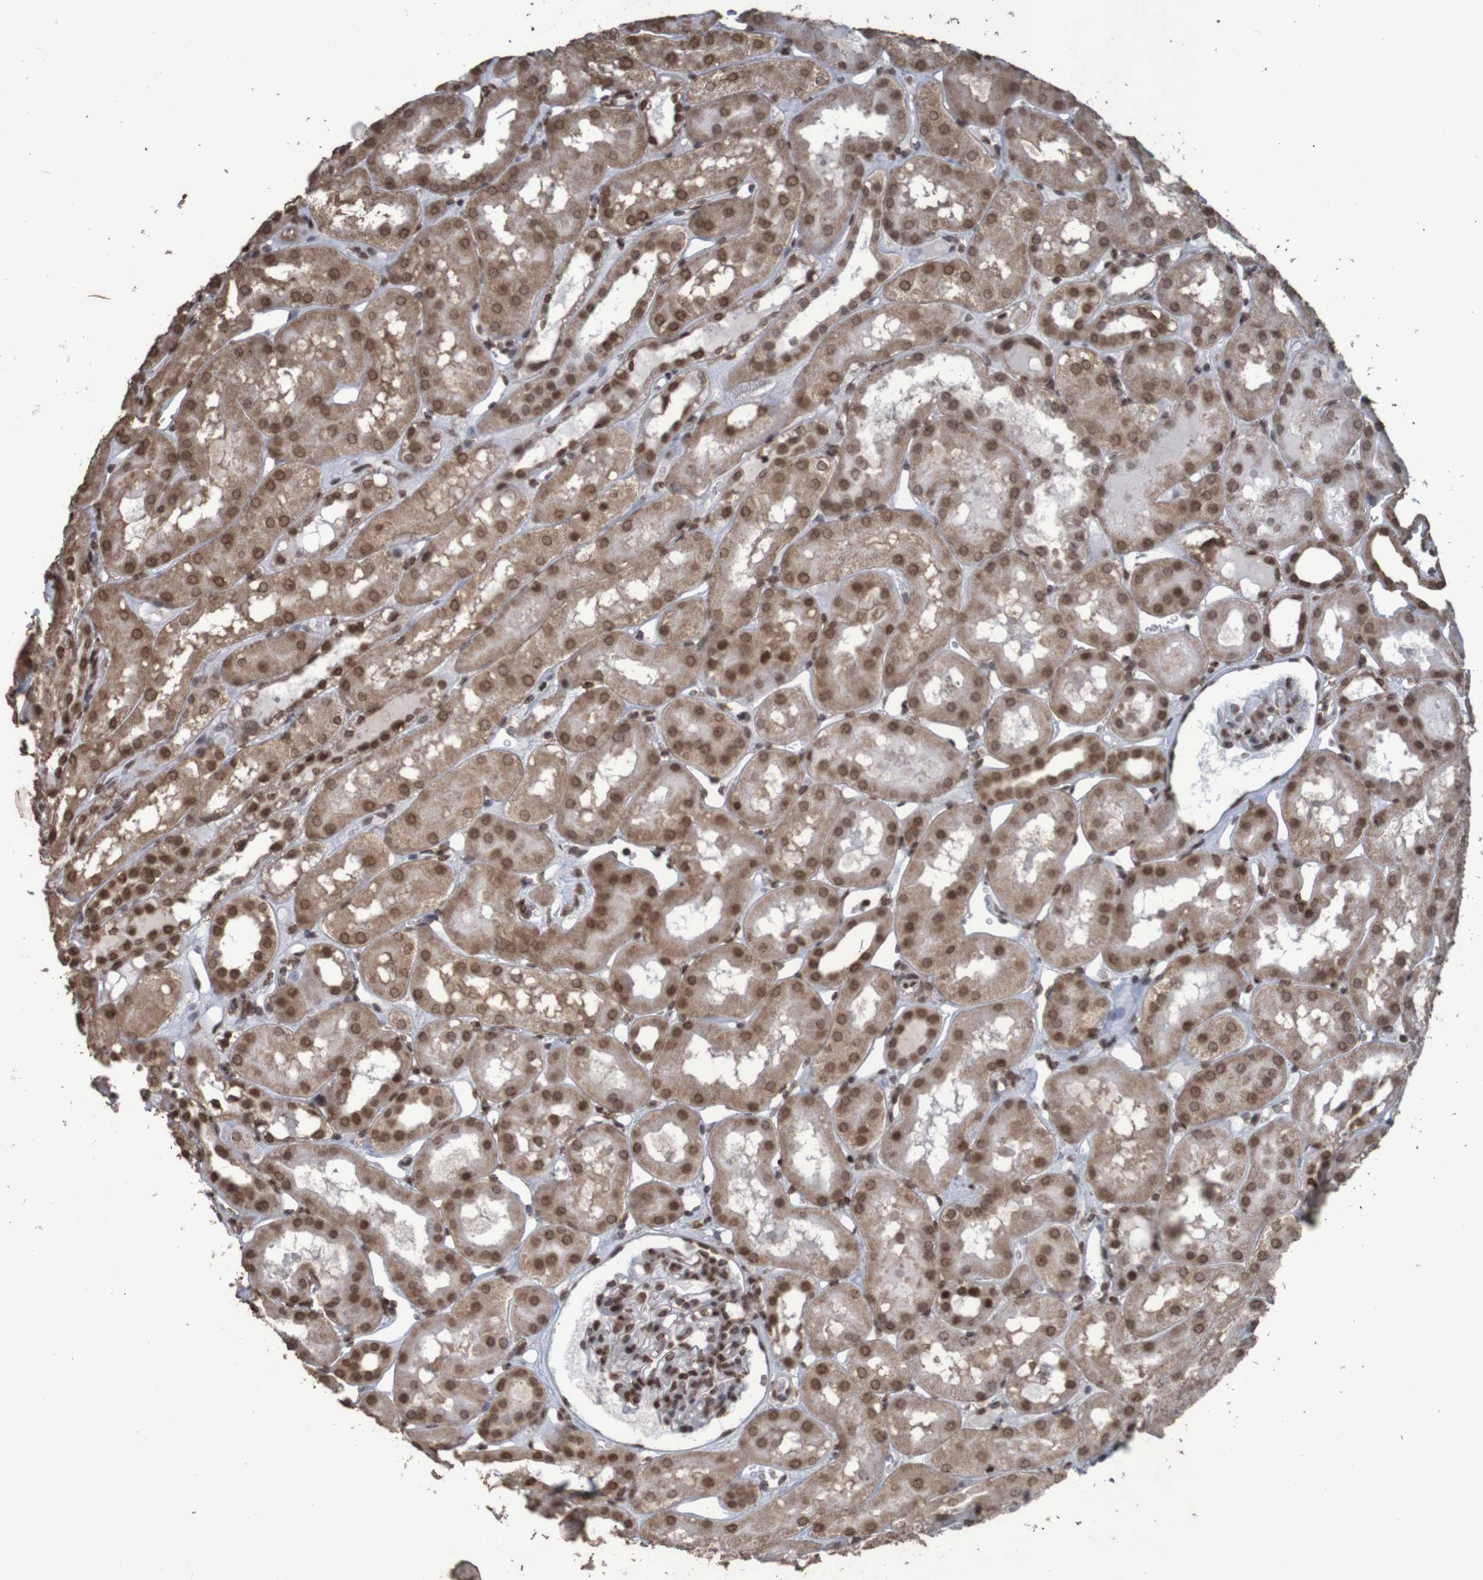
{"staining": {"intensity": "moderate", "quantity": ">75%", "location": "cytoplasmic/membranous,nuclear"}, "tissue": "kidney", "cell_type": "Cells in glomeruli", "image_type": "normal", "snomed": [{"axis": "morphology", "description": "Normal tissue, NOS"}, {"axis": "topography", "description": "Kidney"}, {"axis": "topography", "description": "Urinary bladder"}], "caption": "The micrograph displays a brown stain indicating the presence of a protein in the cytoplasmic/membranous,nuclear of cells in glomeruli in kidney.", "gene": "GFI1", "patient": {"sex": "male", "age": 16}}